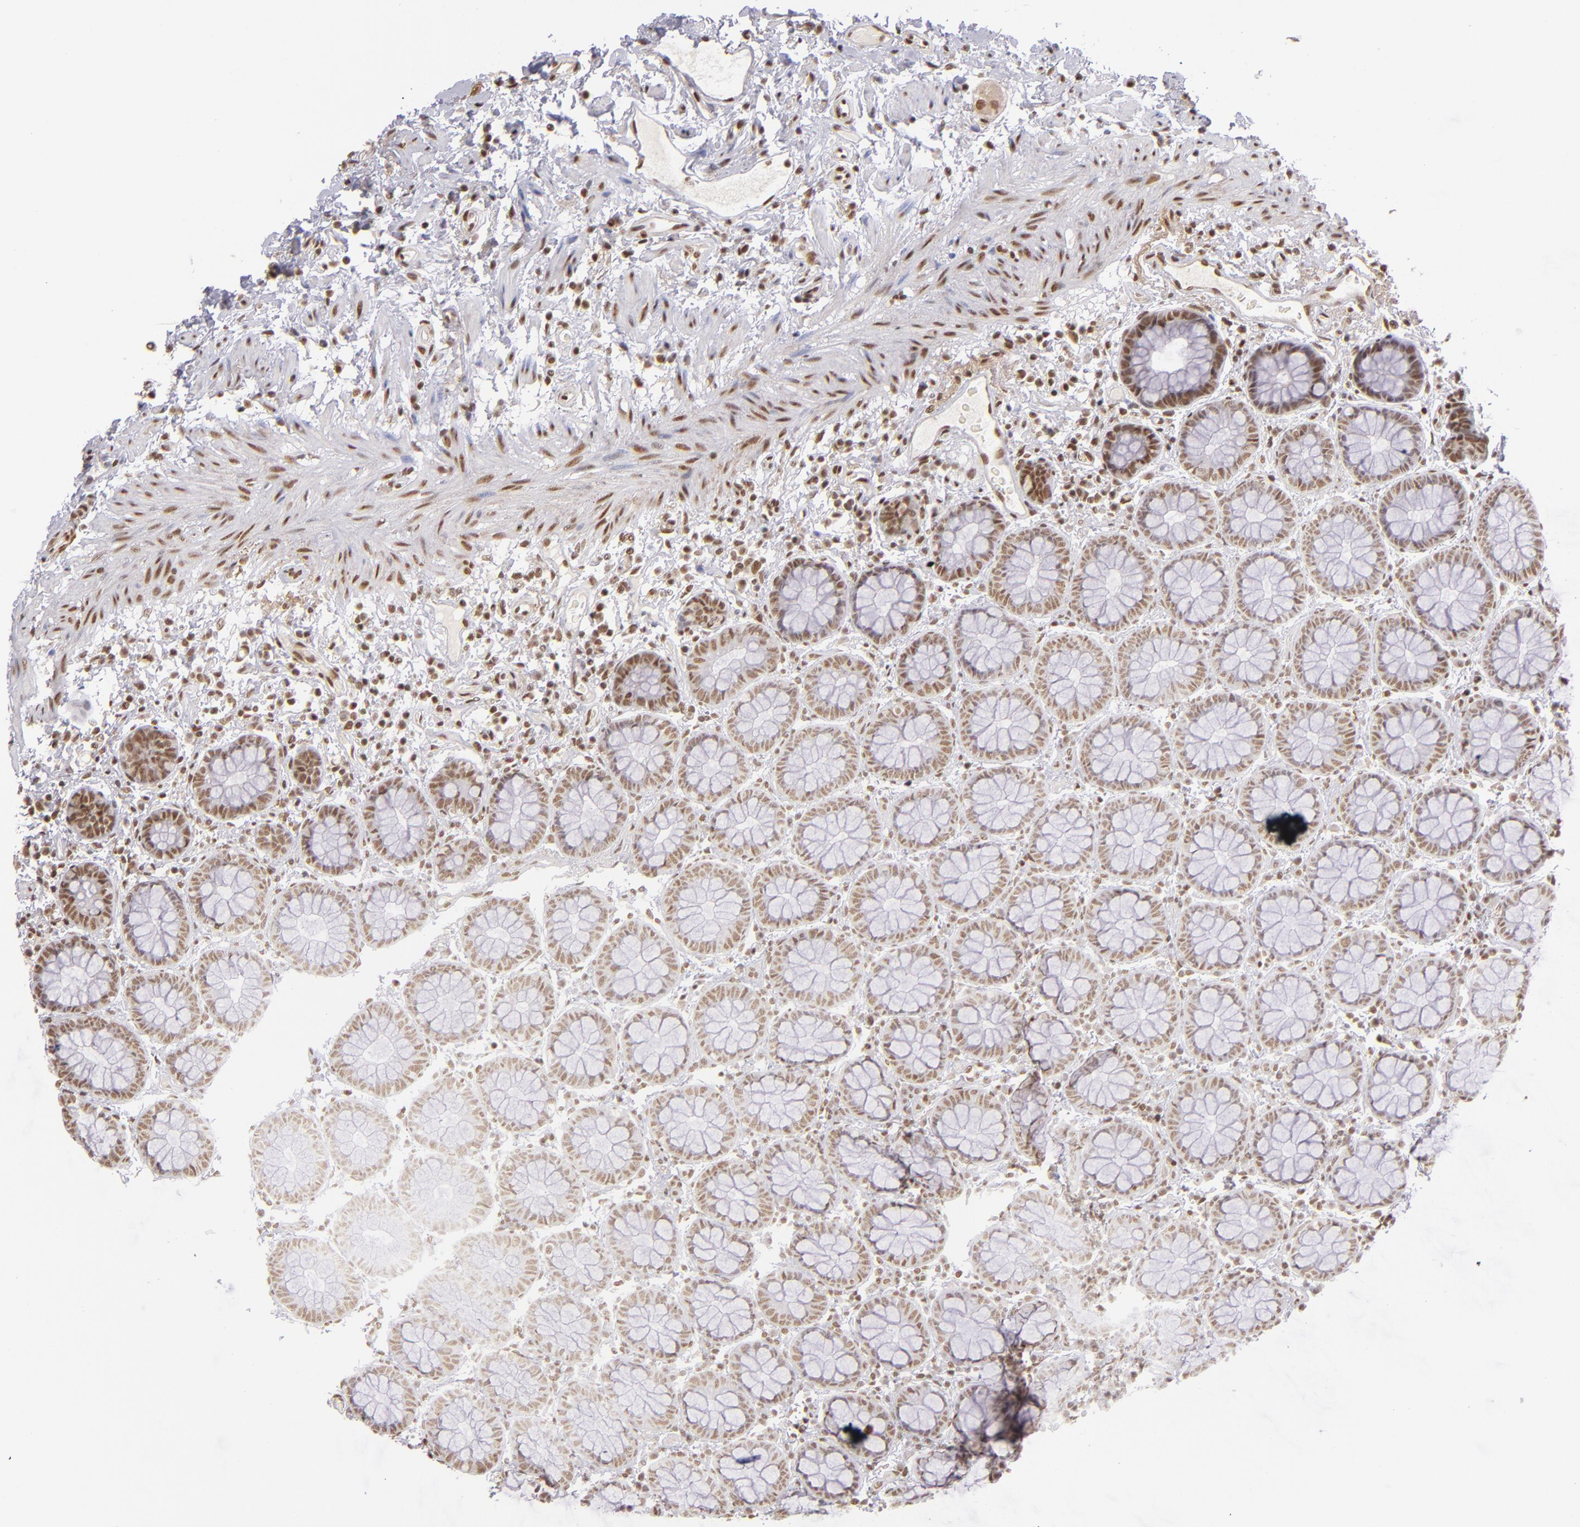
{"staining": {"intensity": "moderate", "quantity": ">75%", "location": "nuclear"}, "tissue": "rectum", "cell_type": "Glandular cells", "image_type": "normal", "snomed": [{"axis": "morphology", "description": "Normal tissue, NOS"}, {"axis": "topography", "description": "Rectum"}], "caption": "Immunohistochemistry staining of normal rectum, which displays medium levels of moderate nuclear staining in approximately >75% of glandular cells indicating moderate nuclear protein expression. The staining was performed using DAB (3,3'-diaminobenzidine) (brown) for protein detection and nuclei were counterstained in hematoxylin (blue).", "gene": "ZNF148", "patient": {"sex": "male", "age": 92}}